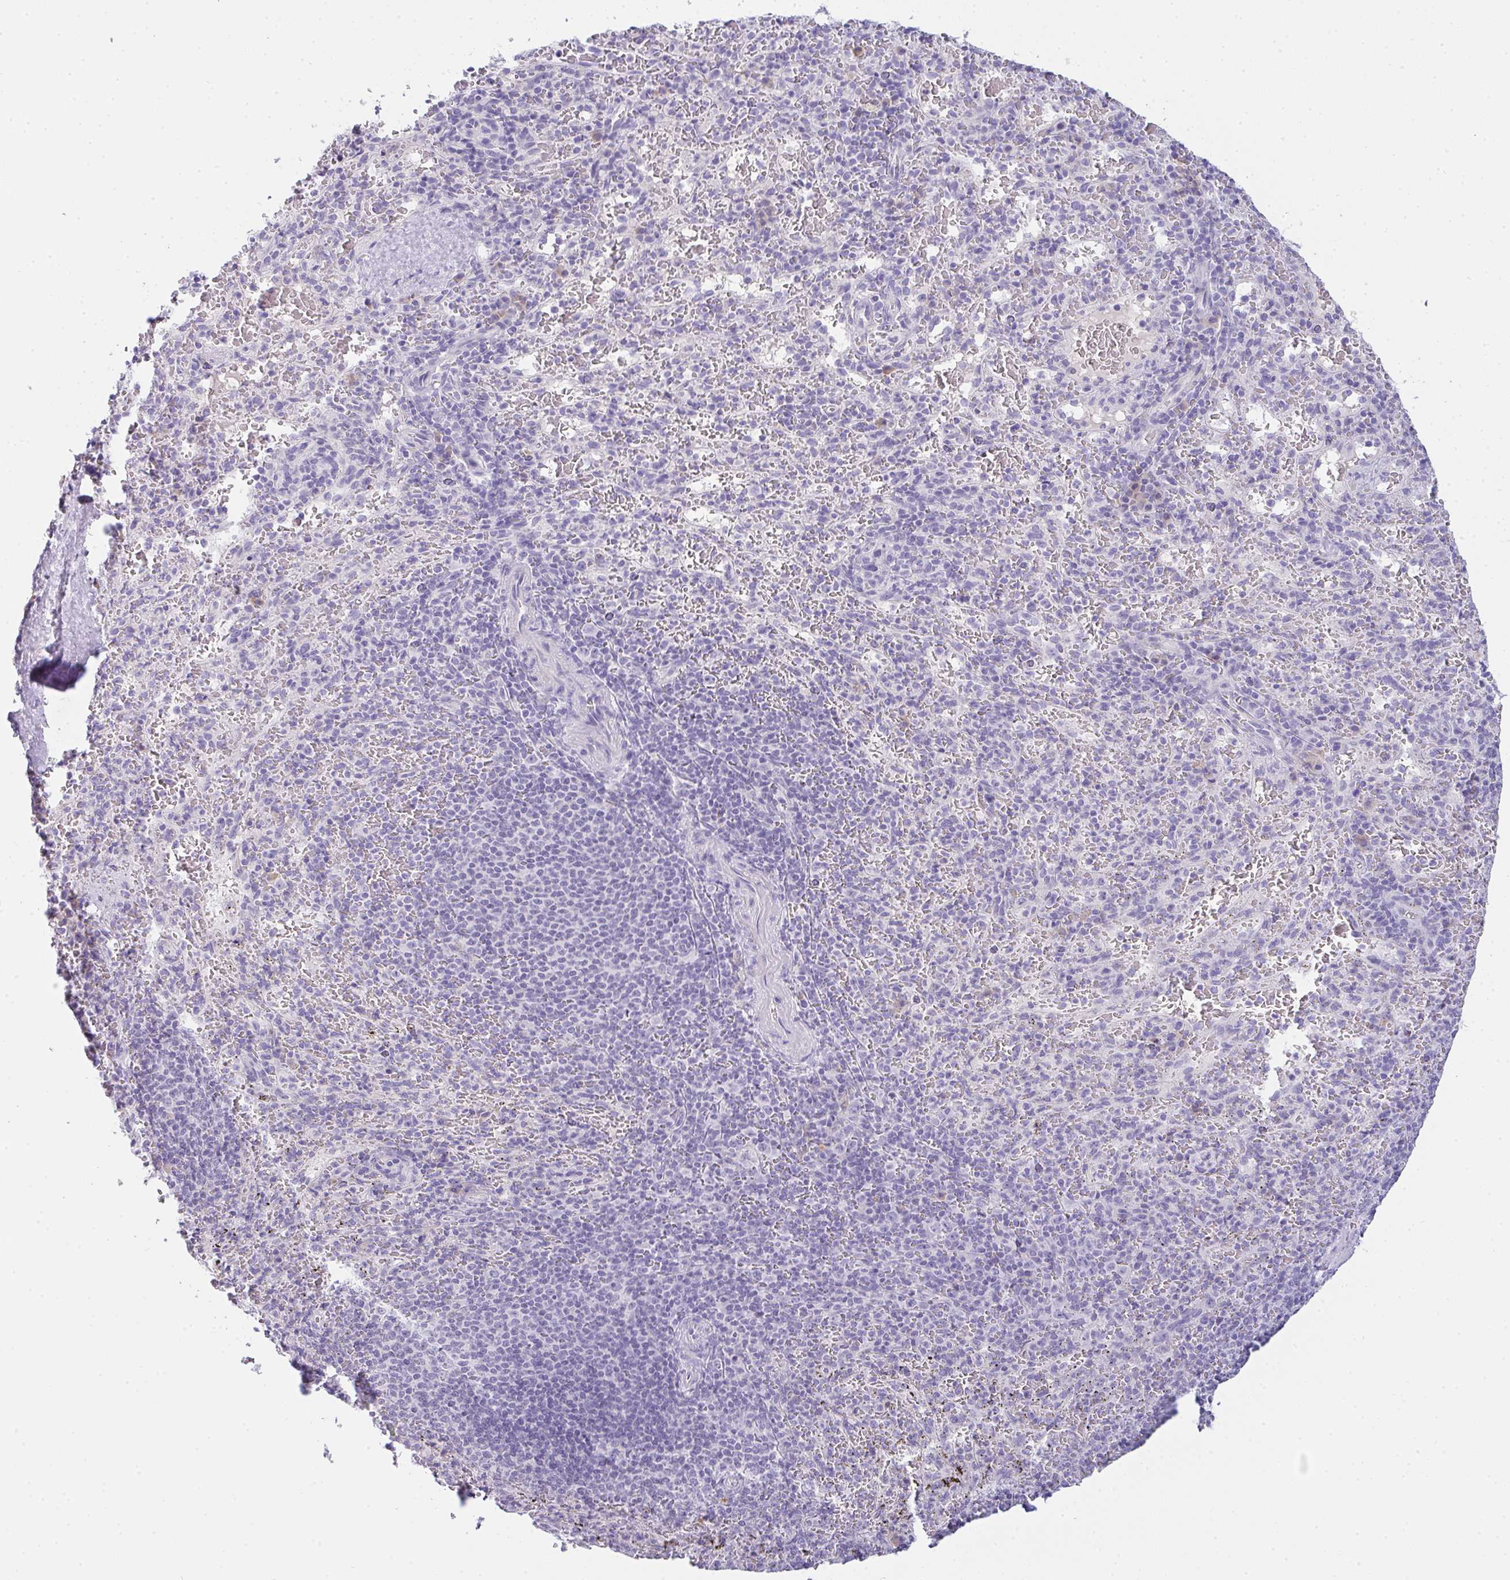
{"staining": {"intensity": "negative", "quantity": "none", "location": "none"}, "tissue": "spleen", "cell_type": "Cells in red pulp", "image_type": "normal", "snomed": [{"axis": "morphology", "description": "Normal tissue, NOS"}, {"axis": "topography", "description": "Spleen"}], "caption": "A high-resolution micrograph shows IHC staining of benign spleen, which shows no significant staining in cells in red pulp.", "gene": "COX7B", "patient": {"sex": "male", "age": 57}}